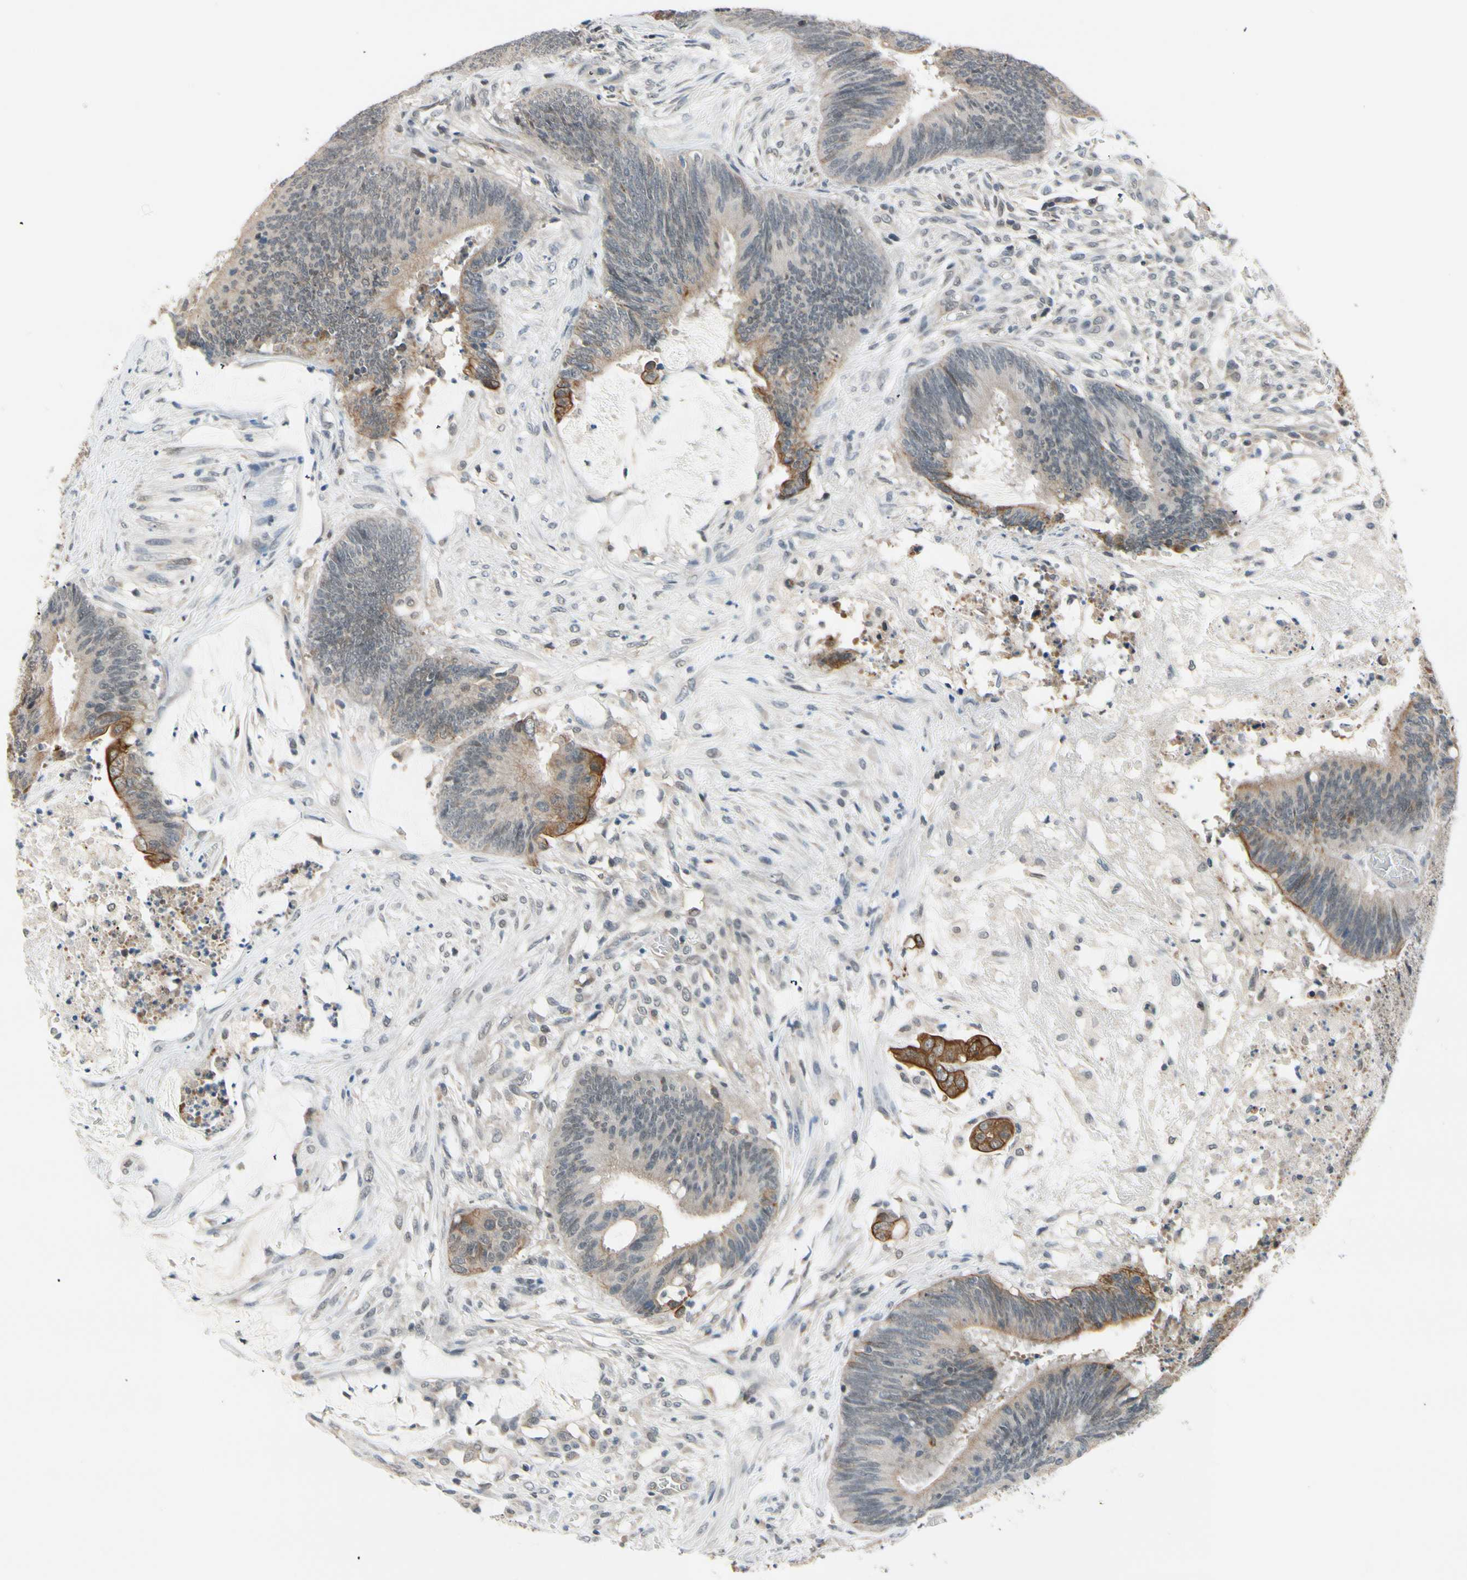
{"staining": {"intensity": "moderate", "quantity": "25%-75%", "location": "cytoplasmic/membranous"}, "tissue": "colorectal cancer", "cell_type": "Tumor cells", "image_type": "cancer", "snomed": [{"axis": "morphology", "description": "Adenocarcinoma, NOS"}, {"axis": "topography", "description": "Rectum"}], "caption": "Tumor cells reveal moderate cytoplasmic/membranous staining in approximately 25%-75% of cells in colorectal cancer (adenocarcinoma).", "gene": "TAF12", "patient": {"sex": "female", "age": 66}}